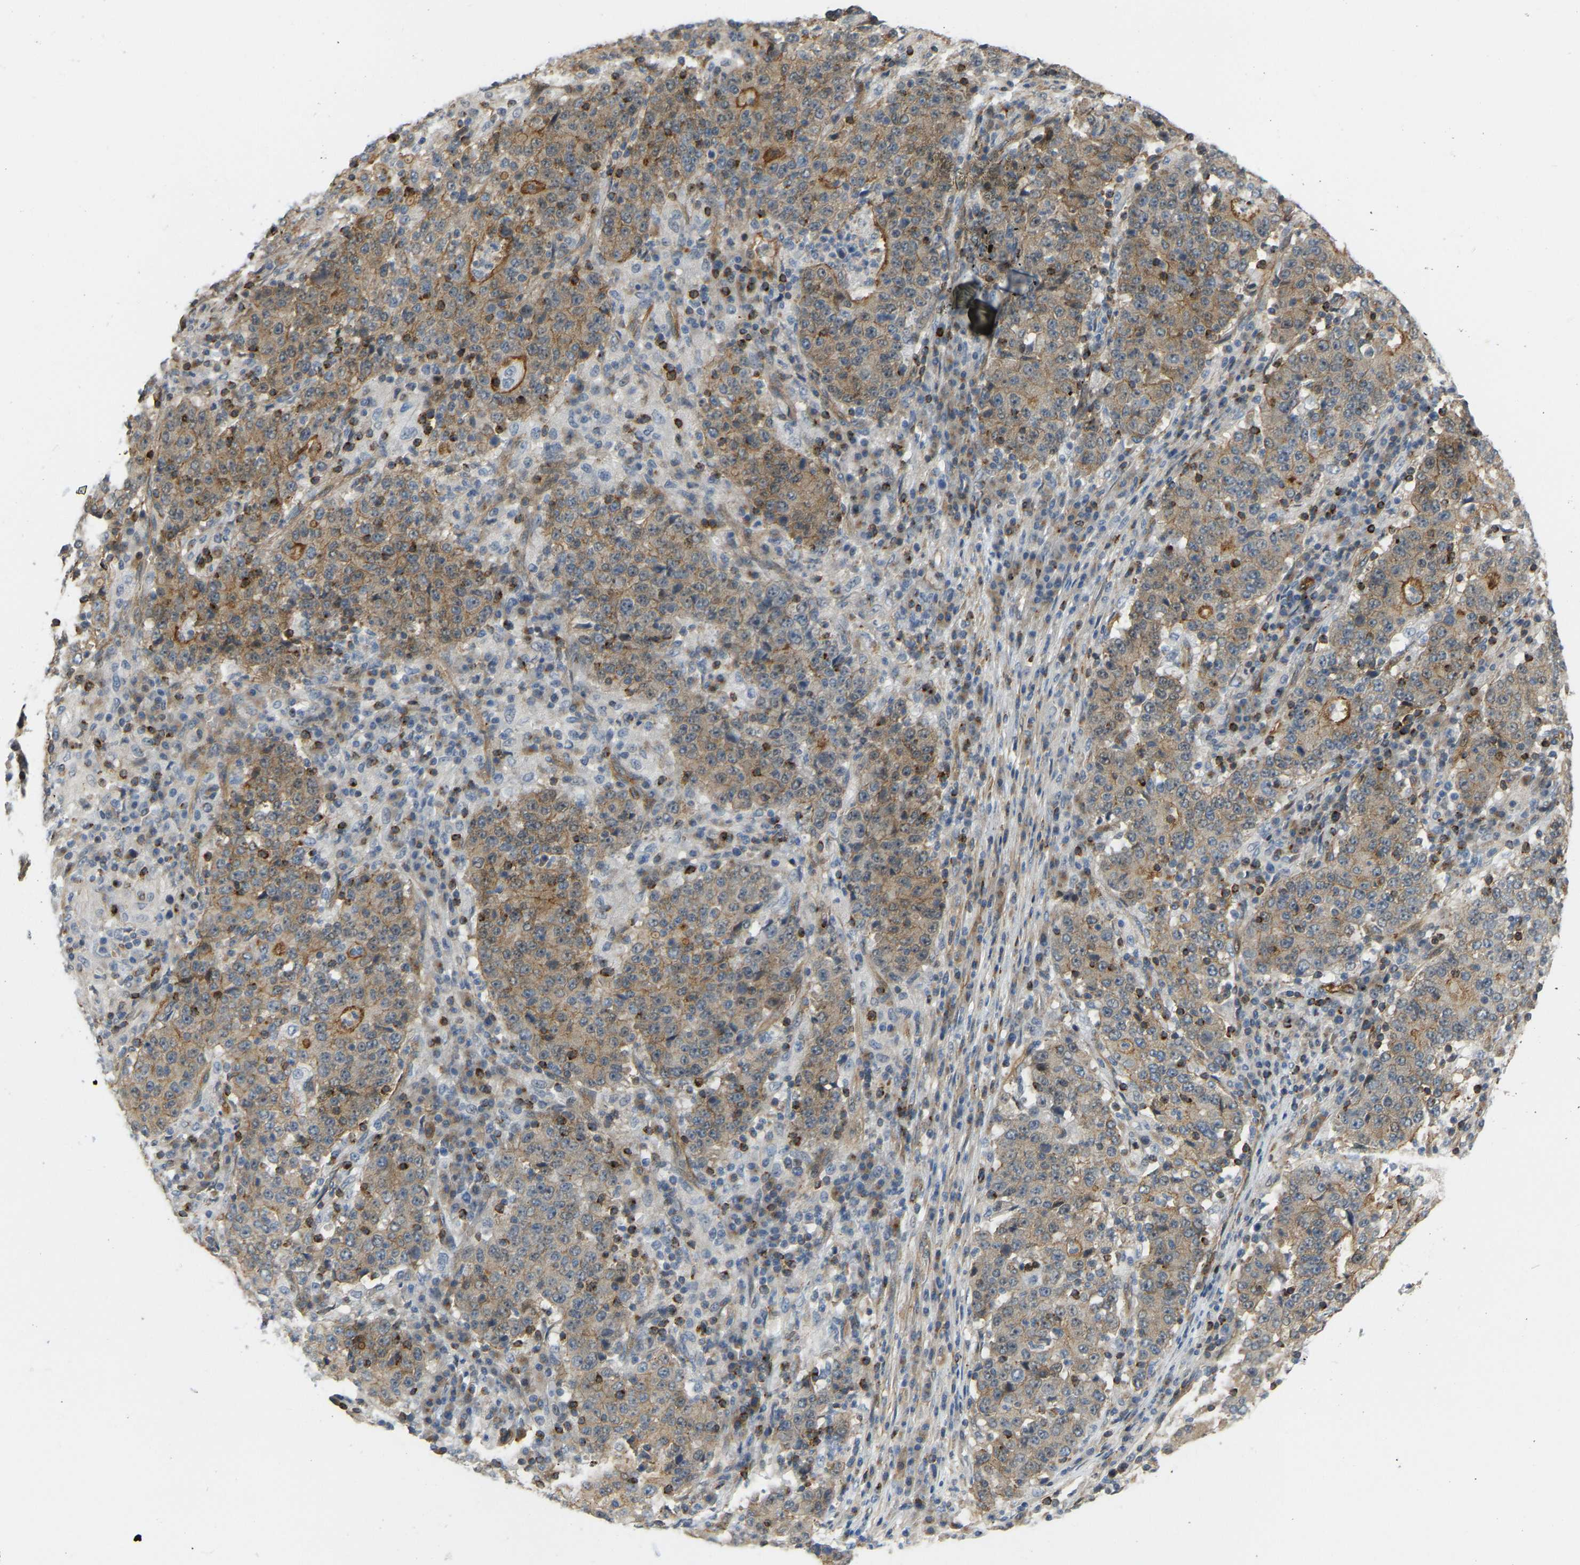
{"staining": {"intensity": "moderate", "quantity": ">75%", "location": "cytoplasmic/membranous"}, "tissue": "stomach cancer", "cell_type": "Tumor cells", "image_type": "cancer", "snomed": [{"axis": "morphology", "description": "Adenocarcinoma, NOS"}, {"axis": "topography", "description": "Stomach"}], "caption": "A high-resolution image shows IHC staining of adenocarcinoma (stomach), which exhibits moderate cytoplasmic/membranous positivity in approximately >75% of tumor cells.", "gene": "KIAA1671", "patient": {"sex": "male", "age": 59}}